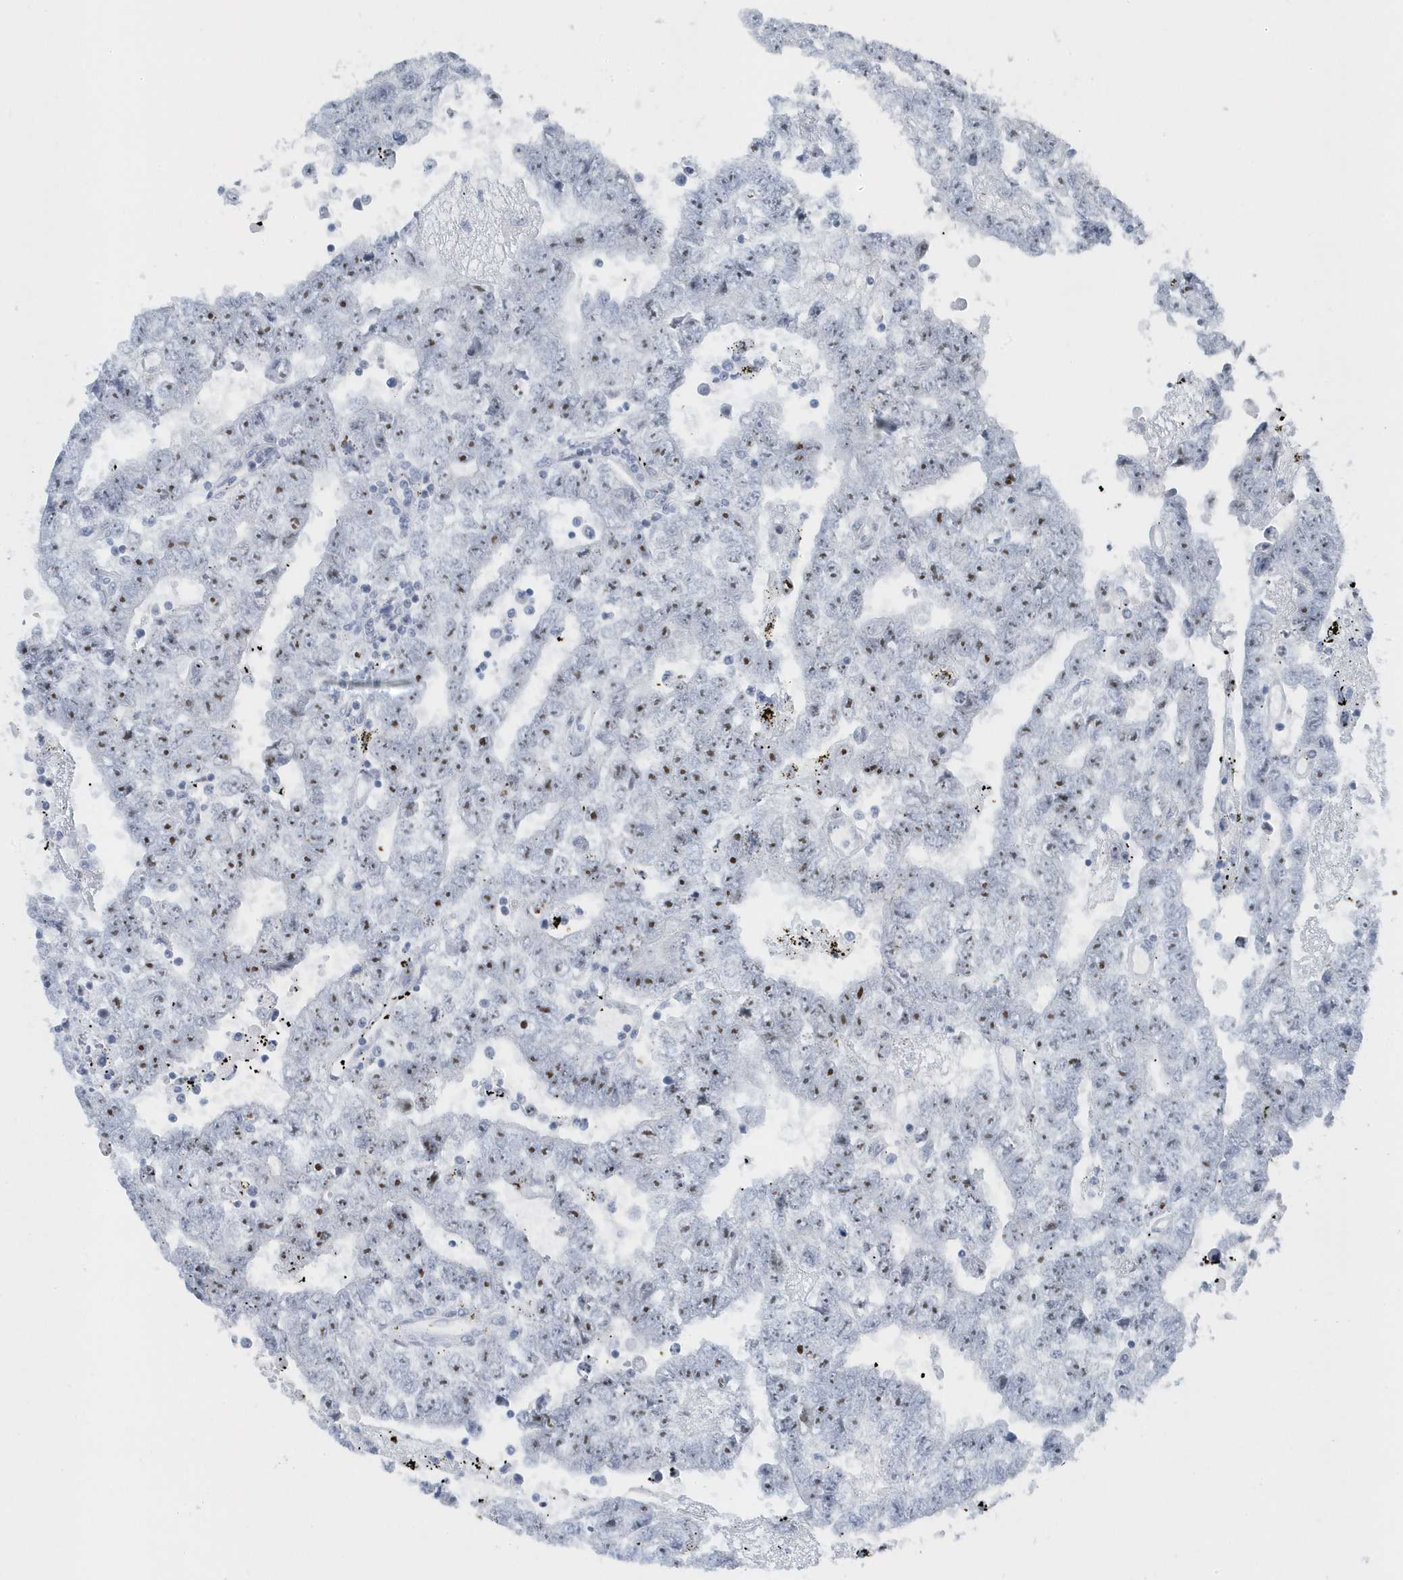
{"staining": {"intensity": "moderate", "quantity": ">75%", "location": "nuclear"}, "tissue": "testis cancer", "cell_type": "Tumor cells", "image_type": "cancer", "snomed": [{"axis": "morphology", "description": "Carcinoma, Embryonal, NOS"}, {"axis": "topography", "description": "Testis"}], "caption": "Testis embryonal carcinoma tissue displays moderate nuclear positivity in about >75% of tumor cells", "gene": "RPF2", "patient": {"sex": "male", "age": 25}}